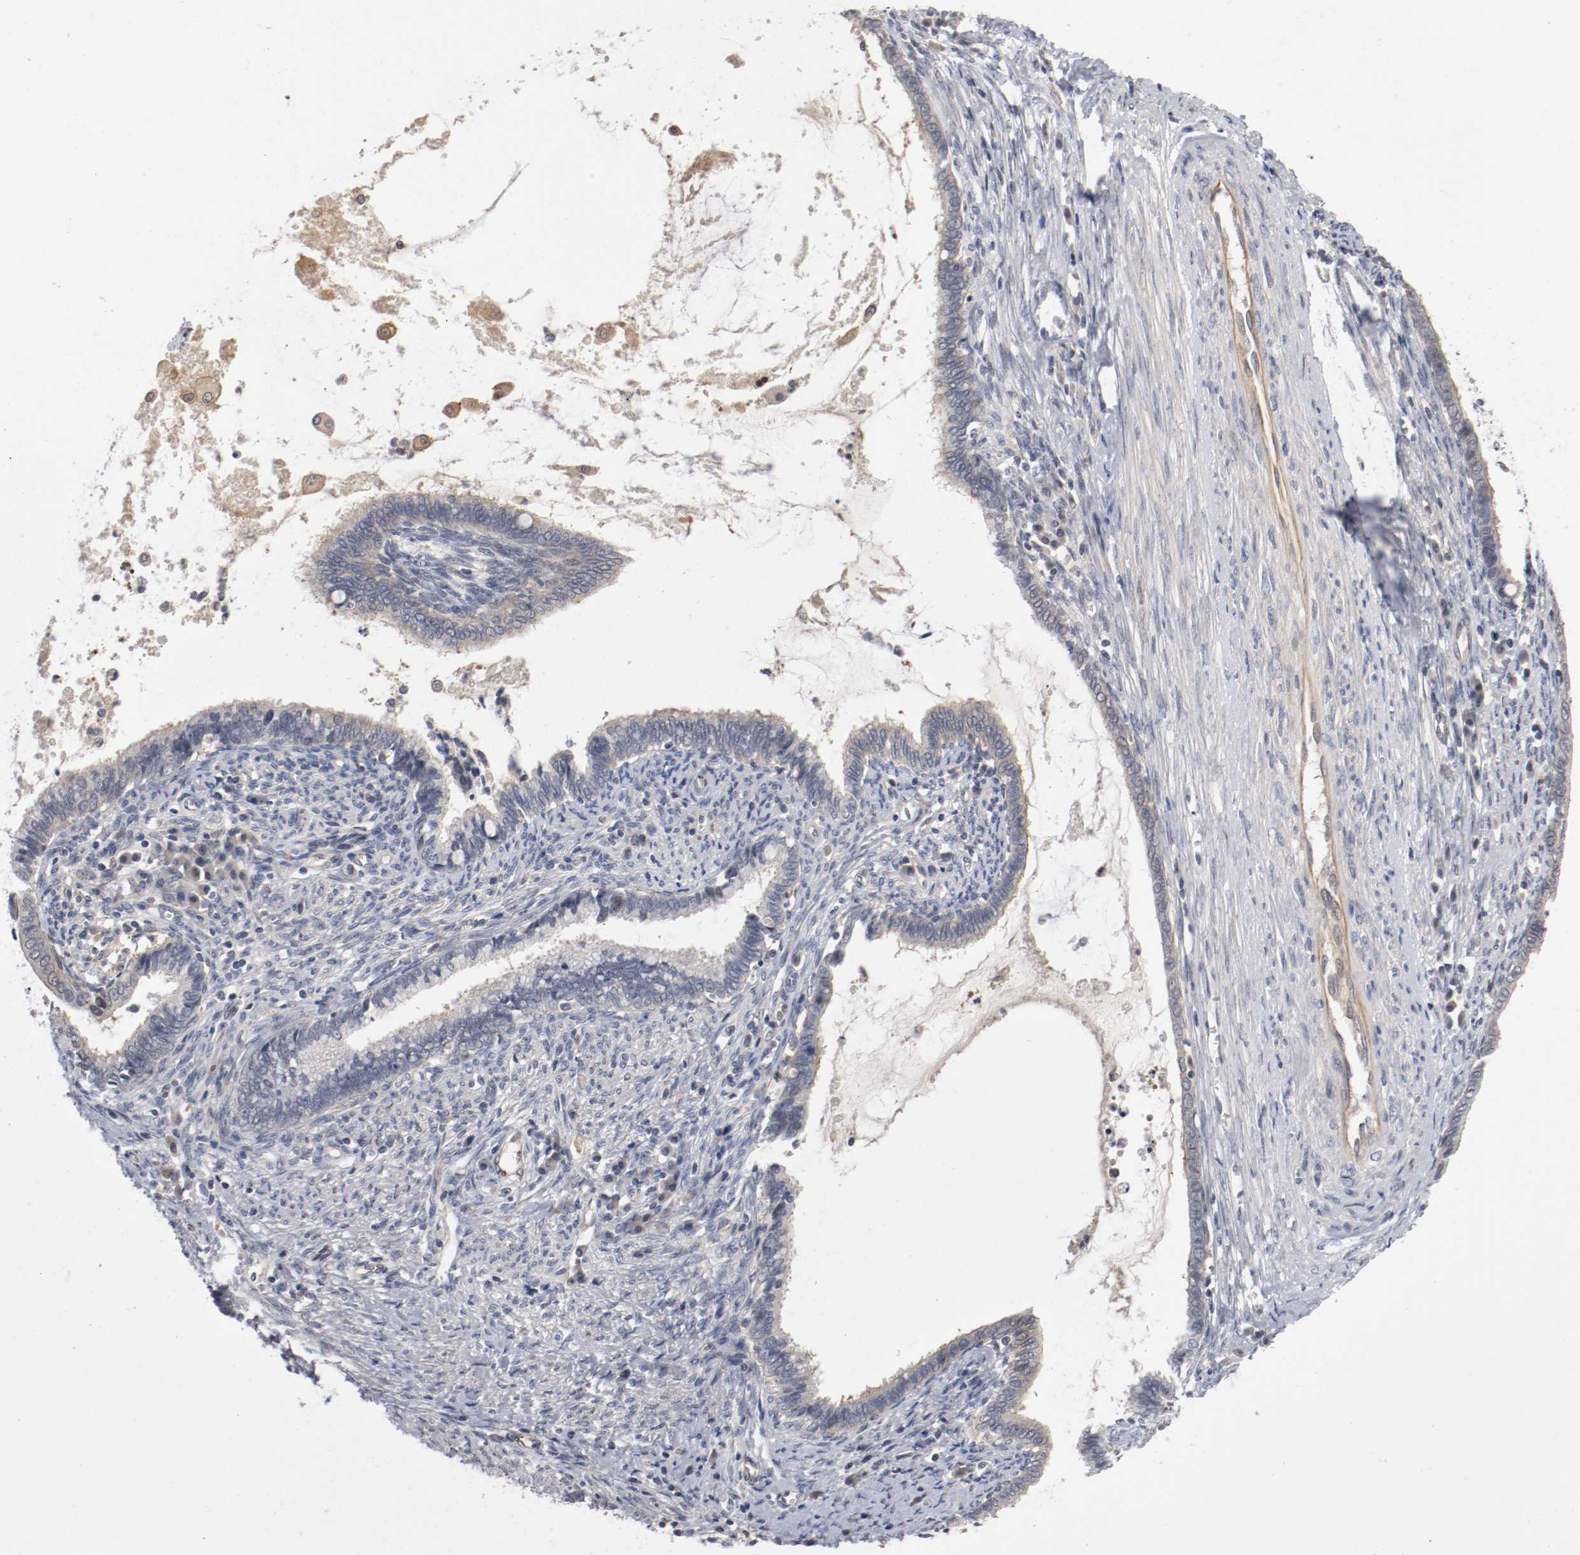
{"staining": {"intensity": "weak", "quantity": "<25%", "location": "cytoplasmic/membranous"}, "tissue": "cervical cancer", "cell_type": "Tumor cells", "image_type": "cancer", "snomed": [{"axis": "morphology", "description": "Adenocarcinoma, NOS"}, {"axis": "topography", "description": "Cervix"}], "caption": "Immunohistochemical staining of human cervical cancer (adenocarcinoma) exhibits no significant staining in tumor cells.", "gene": "RBM23", "patient": {"sex": "female", "age": 44}}